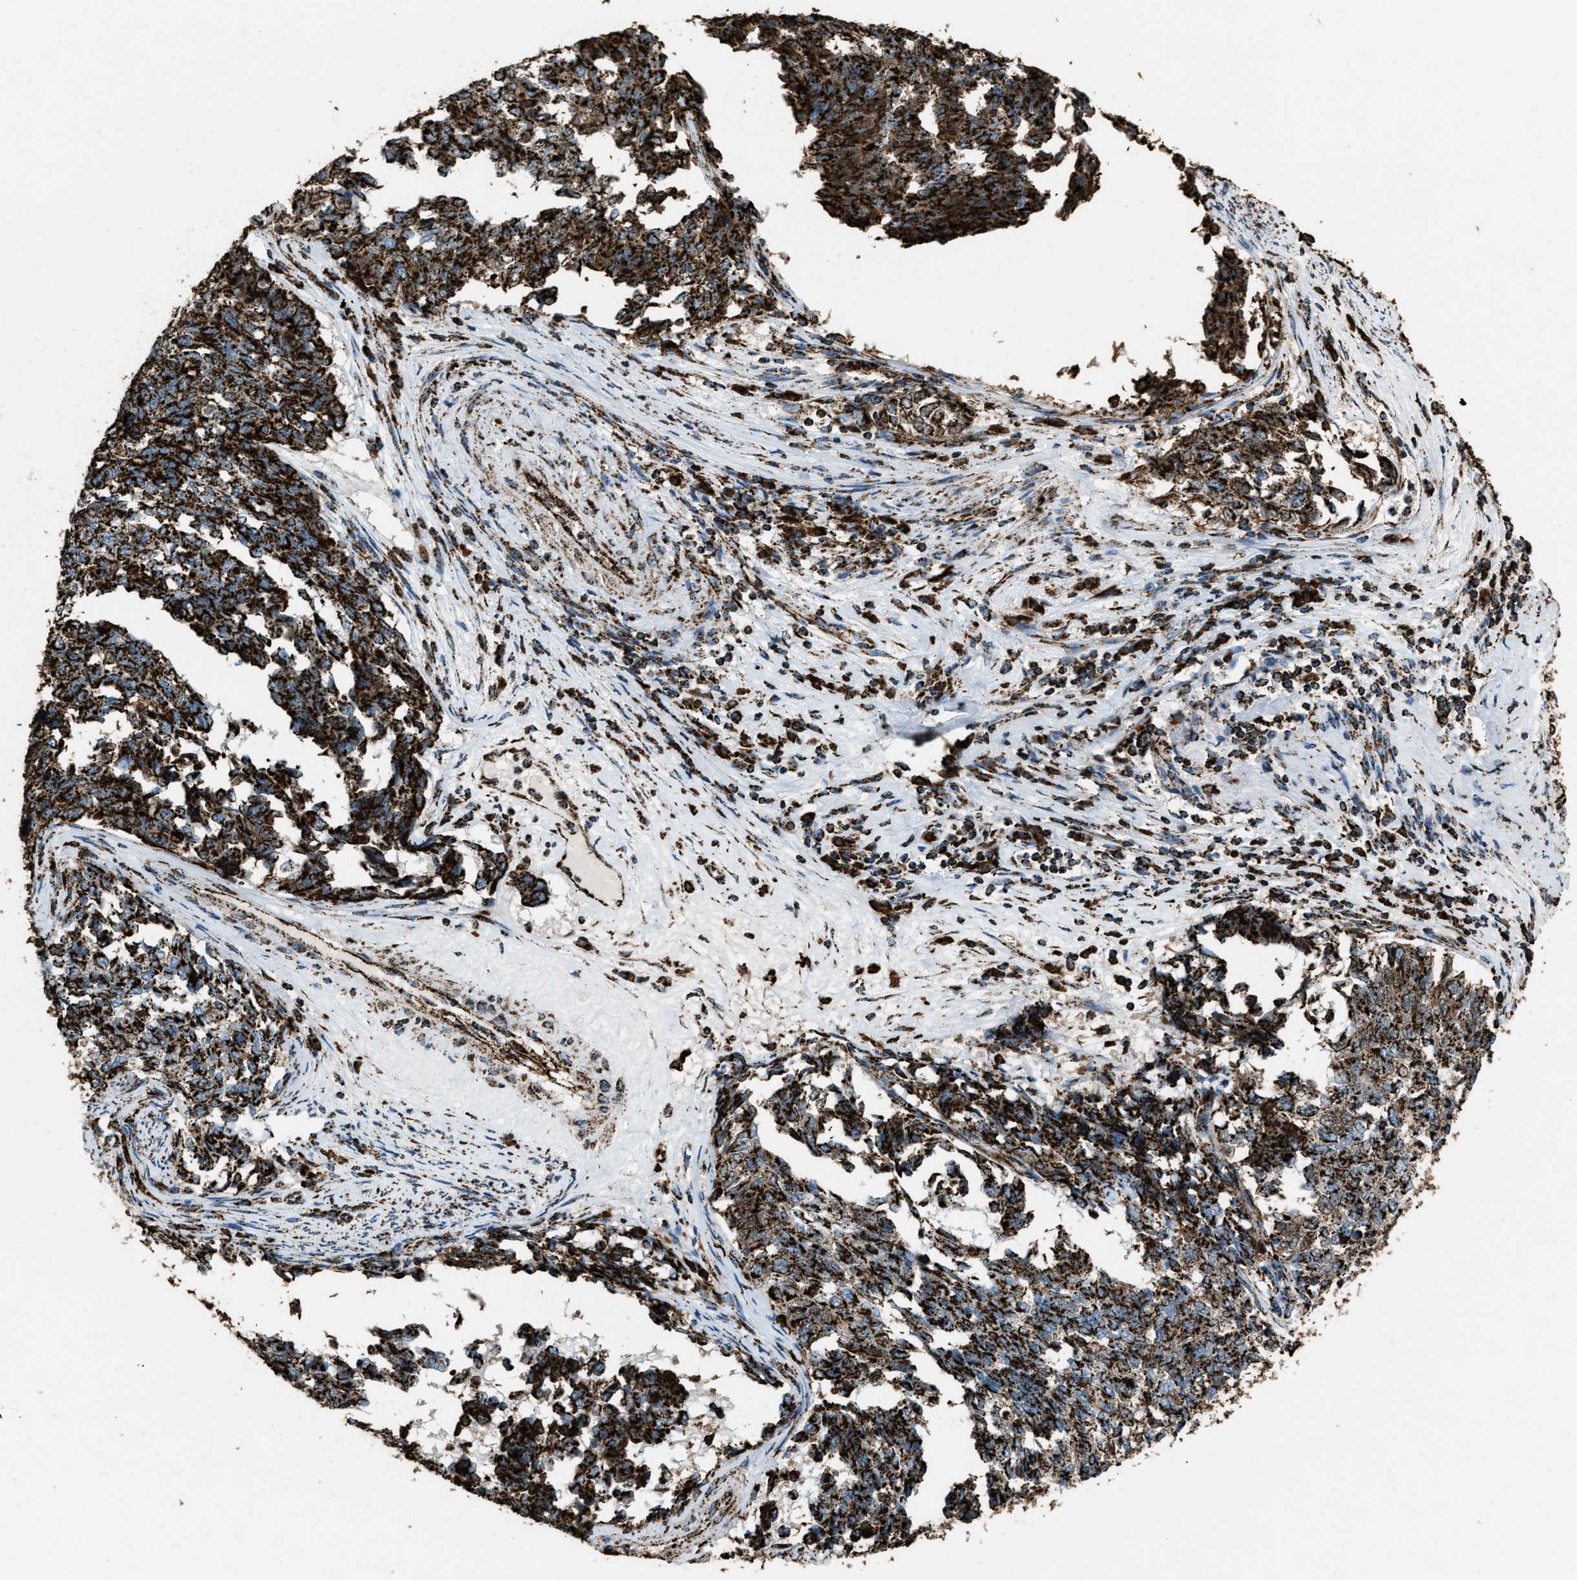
{"staining": {"intensity": "strong", "quantity": ">75%", "location": "cytoplasmic/membranous"}, "tissue": "cervical cancer", "cell_type": "Tumor cells", "image_type": "cancer", "snomed": [{"axis": "morphology", "description": "Squamous cell carcinoma, NOS"}, {"axis": "topography", "description": "Cervix"}], "caption": "Immunohistochemistry (IHC) photomicrograph of neoplastic tissue: cervical cancer stained using IHC demonstrates high levels of strong protein expression localized specifically in the cytoplasmic/membranous of tumor cells, appearing as a cytoplasmic/membranous brown color.", "gene": "MDH2", "patient": {"sex": "female", "age": 63}}